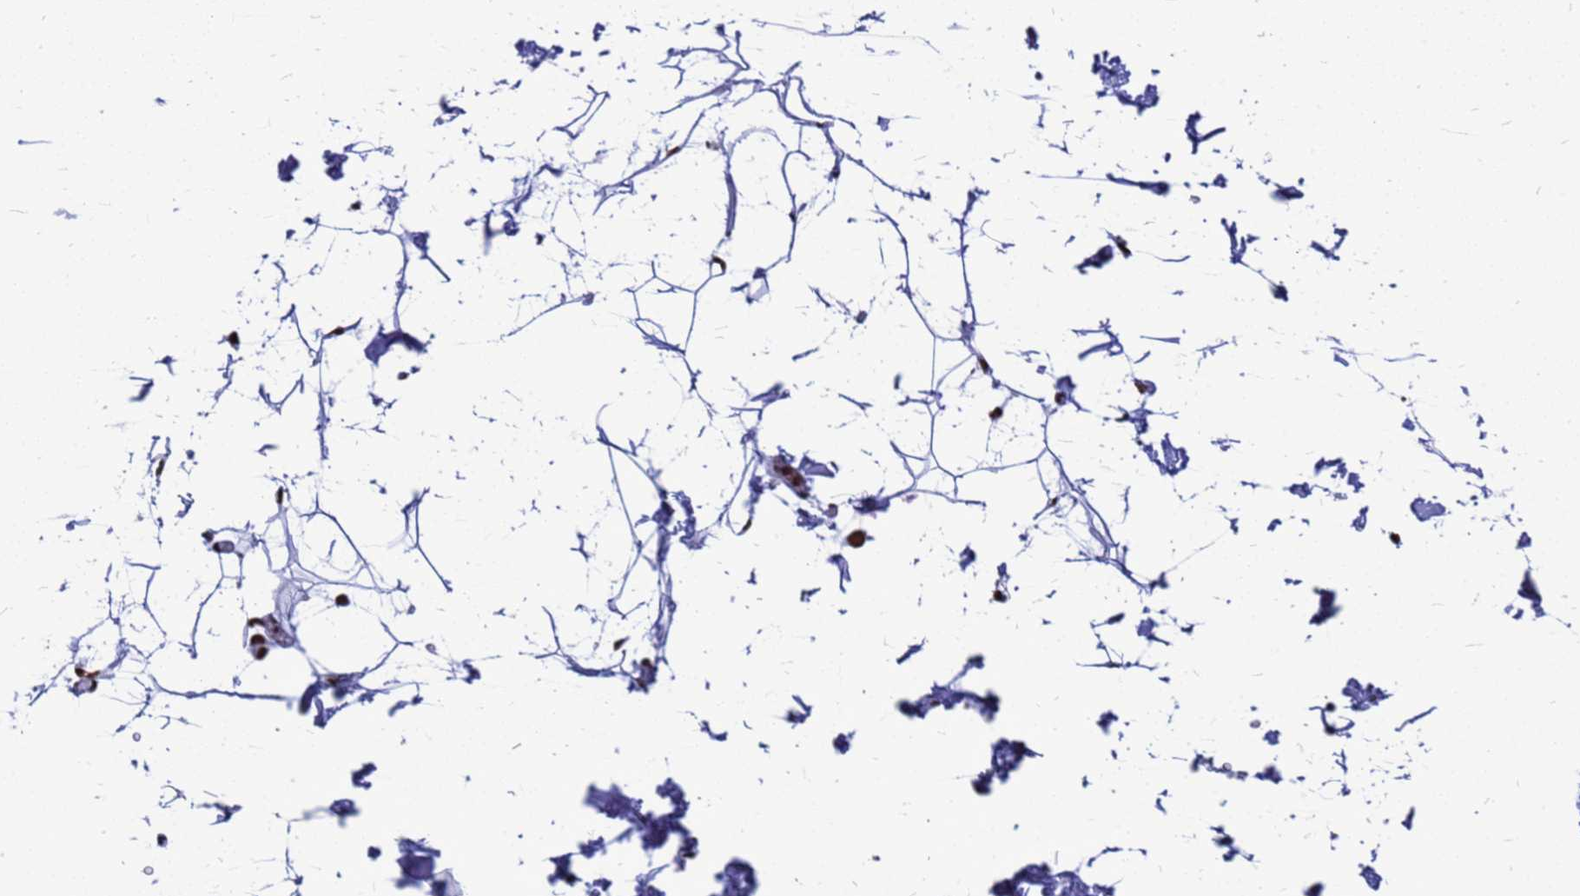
{"staining": {"intensity": "moderate", "quantity": ">75%", "location": "nuclear"}, "tissue": "adipose tissue", "cell_type": "Adipocytes", "image_type": "normal", "snomed": [{"axis": "morphology", "description": "Normal tissue, NOS"}, {"axis": "topography", "description": "Soft tissue"}], "caption": "The immunohistochemical stain shows moderate nuclear expression in adipocytes of benign adipose tissue. The protein is shown in brown color, while the nuclei are stained blue.", "gene": "SART3", "patient": {"sex": "male", "age": 72}}